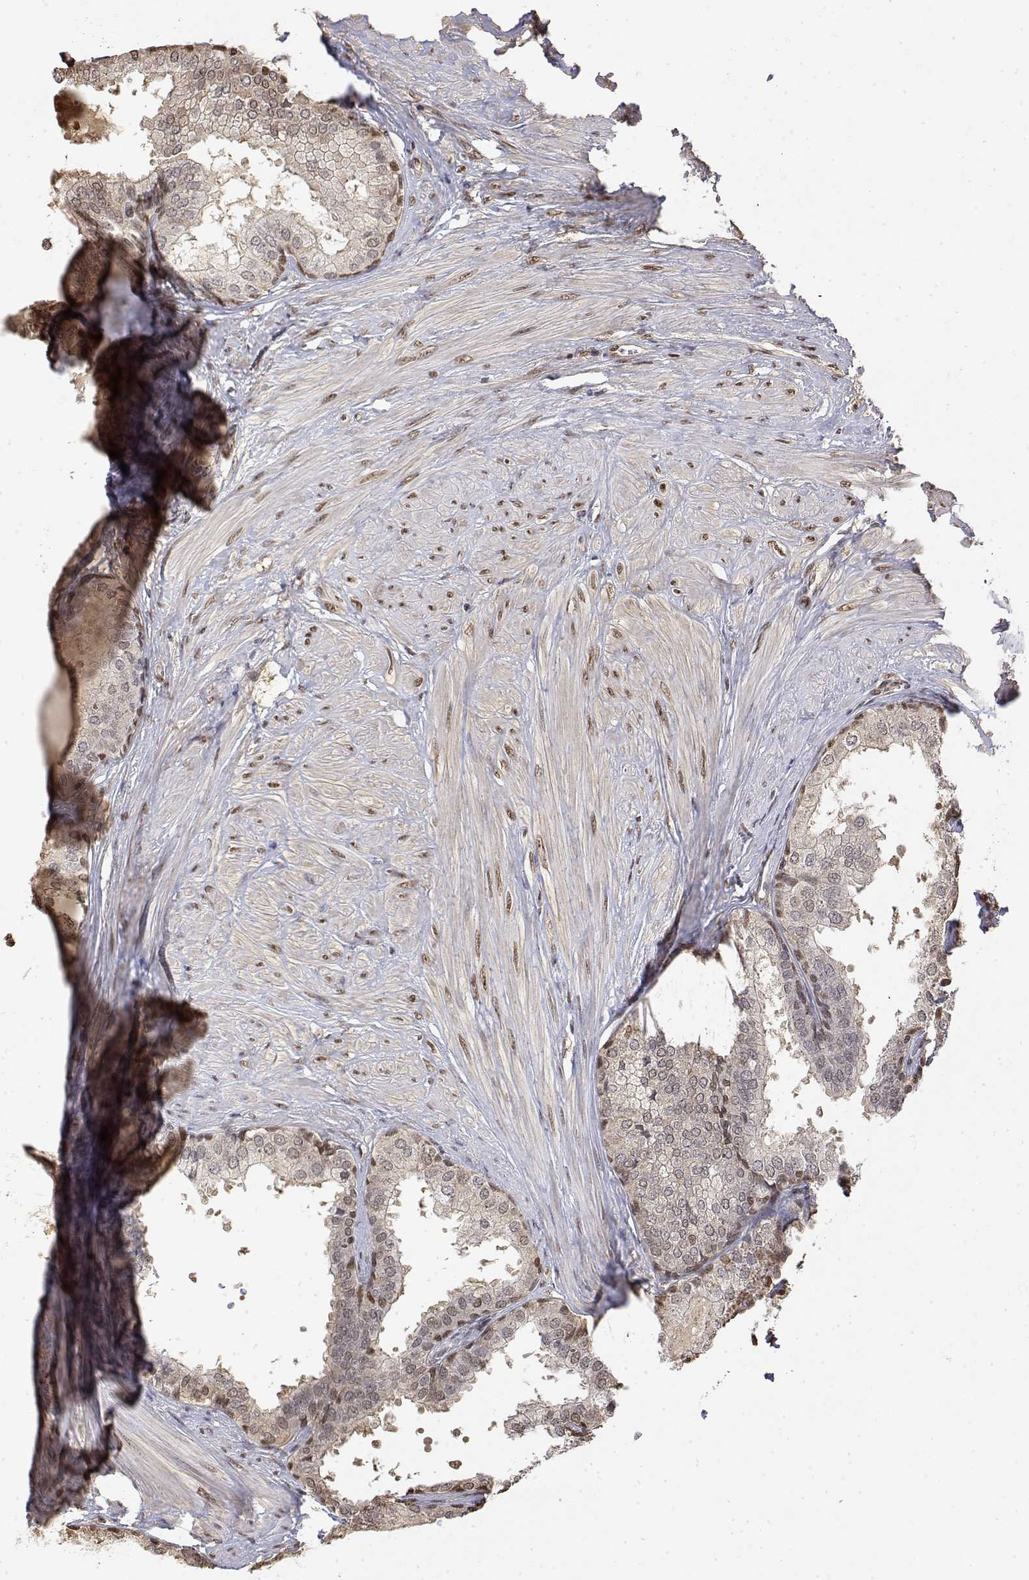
{"staining": {"intensity": "moderate", "quantity": "25%-75%", "location": "nuclear"}, "tissue": "prostate", "cell_type": "Glandular cells", "image_type": "normal", "snomed": [{"axis": "morphology", "description": "Normal tissue, NOS"}, {"axis": "topography", "description": "Prostate"}, {"axis": "topography", "description": "Peripheral nerve tissue"}], "caption": "This histopathology image reveals immunohistochemistry (IHC) staining of unremarkable human prostate, with medium moderate nuclear positivity in approximately 25%-75% of glandular cells.", "gene": "TPI1", "patient": {"sex": "male", "age": 55}}